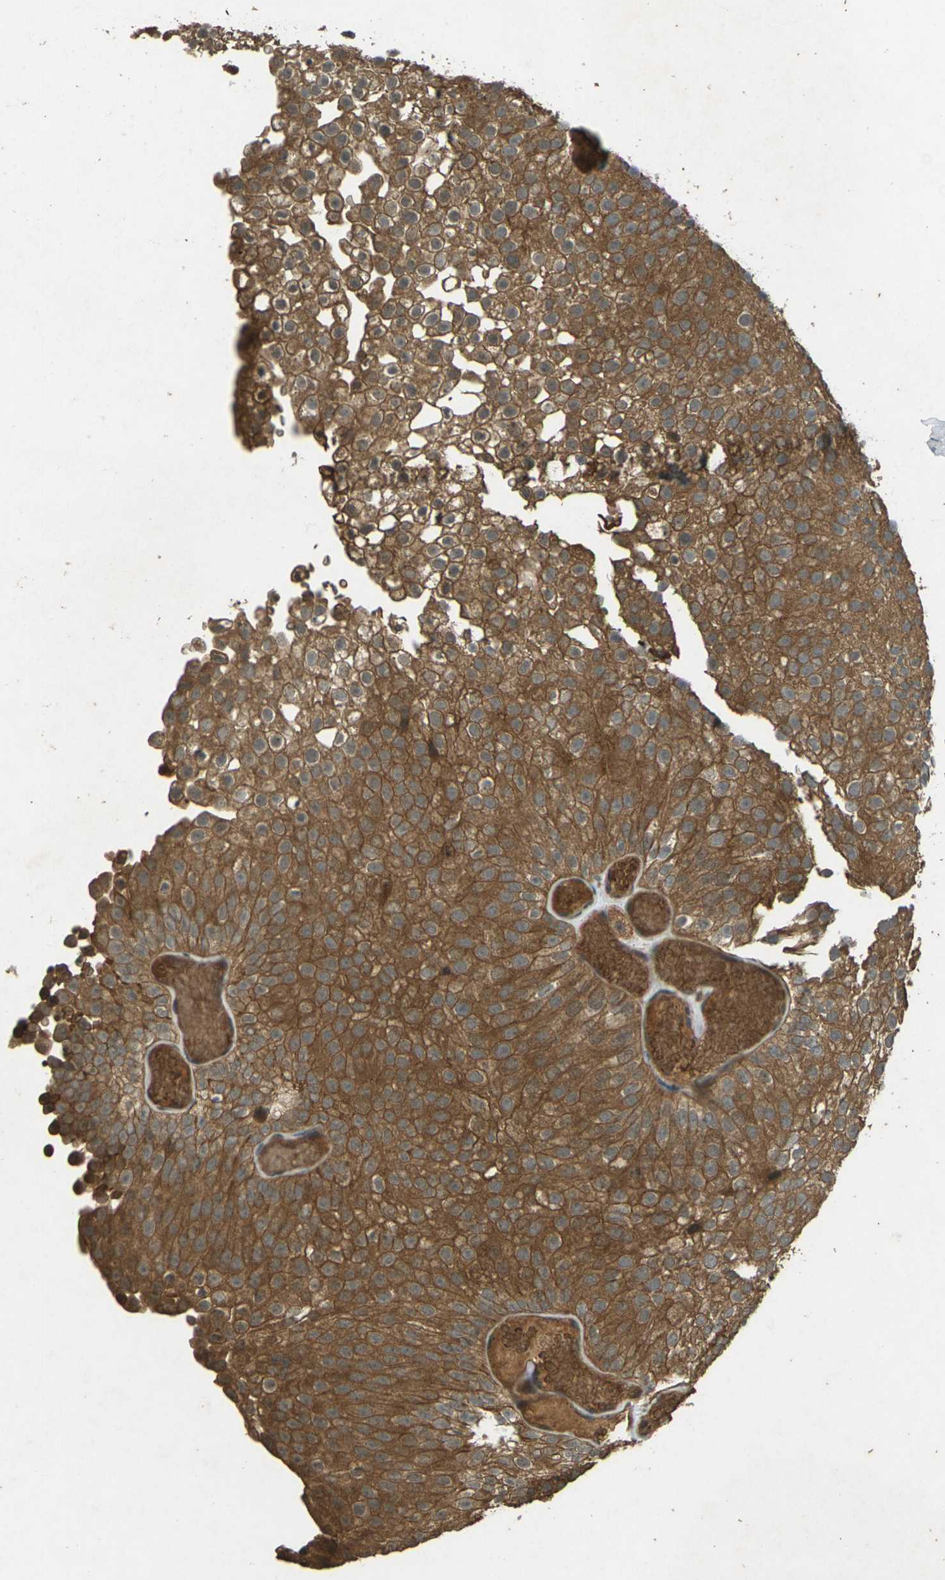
{"staining": {"intensity": "strong", "quantity": ">75%", "location": "cytoplasmic/membranous"}, "tissue": "urothelial cancer", "cell_type": "Tumor cells", "image_type": "cancer", "snomed": [{"axis": "morphology", "description": "Urothelial carcinoma, Low grade"}, {"axis": "topography", "description": "Urinary bladder"}], "caption": "Urothelial cancer was stained to show a protein in brown. There is high levels of strong cytoplasmic/membranous positivity in approximately >75% of tumor cells. The protein is stained brown, and the nuclei are stained in blue (DAB (3,3'-diaminobenzidine) IHC with brightfield microscopy, high magnification).", "gene": "TAP1", "patient": {"sex": "male", "age": 78}}